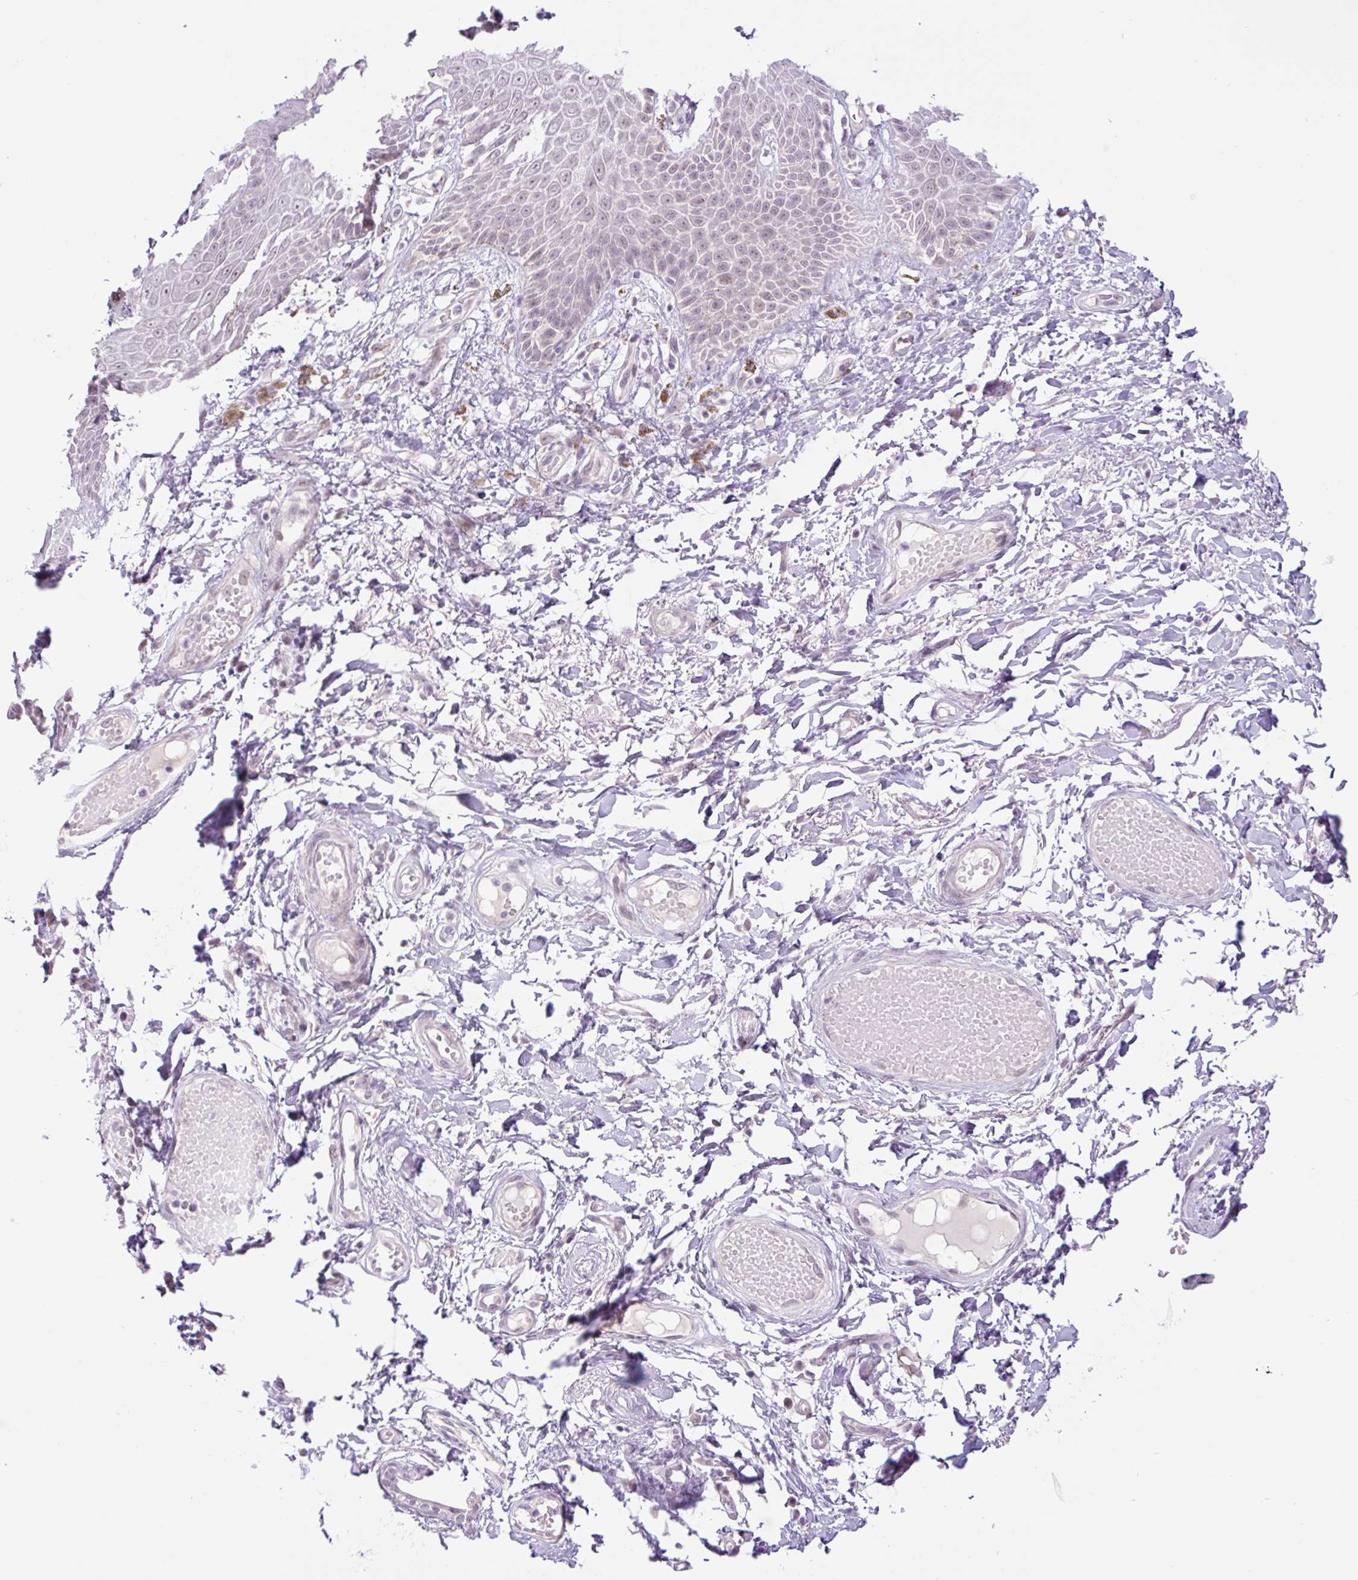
{"staining": {"intensity": "moderate", "quantity": "<25%", "location": "cytoplasmic/membranous,nuclear"}, "tissue": "skin", "cell_type": "Epidermal cells", "image_type": "normal", "snomed": [{"axis": "morphology", "description": "Normal tissue, NOS"}, {"axis": "topography", "description": "Anal"}, {"axis": "topography", "description": "Peripheral nerve tissue"}], "caption": "High-power microscopy captured an immunohistochemistry (IHC) photomicrograph of benign skin, revealing moderate cytoplasmic/membranous,nuclear positivity in approximately <25% of epidermal cells.", "gene": "ICE1", "patient": {"sex": "male", "age": 78}}